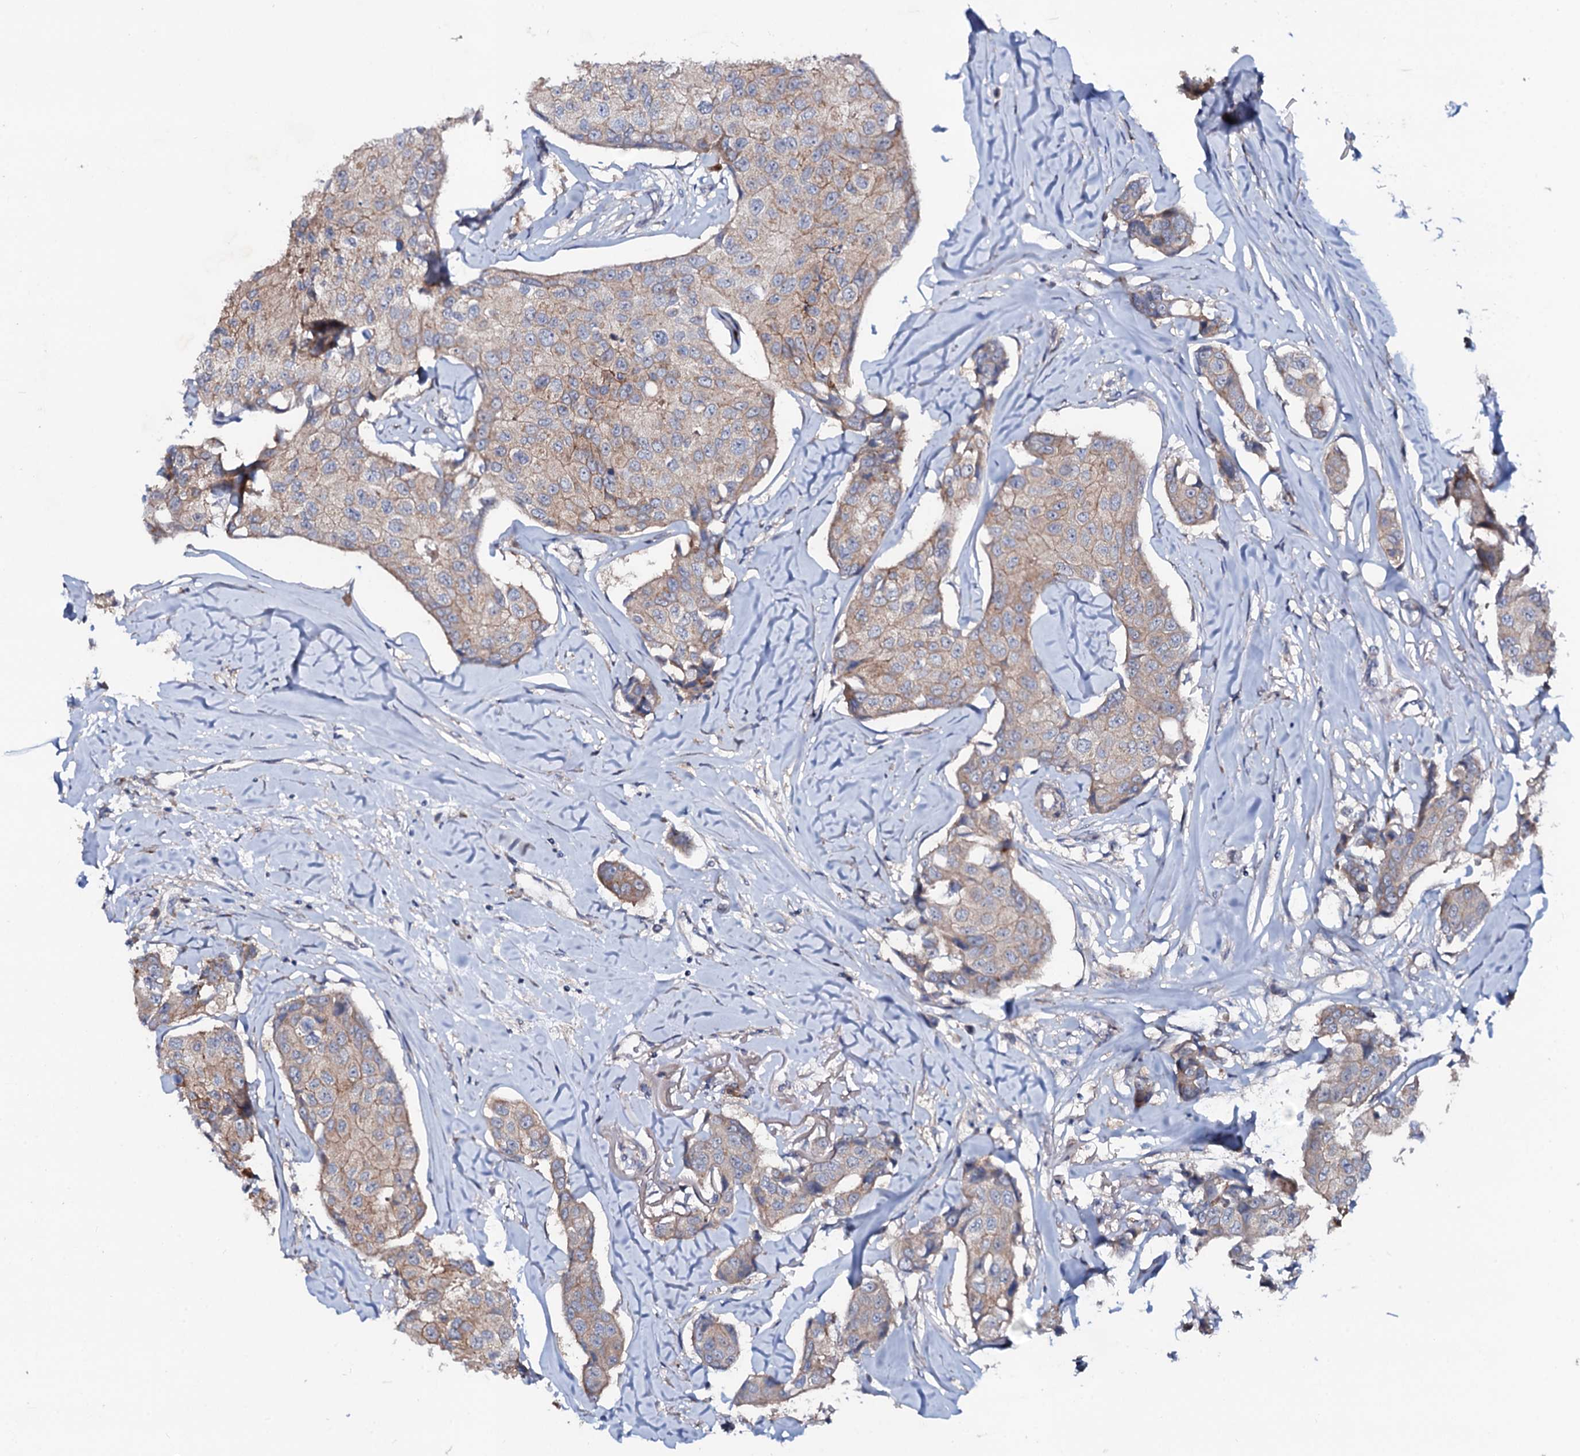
{"staining": {"intensity": "weak", "quantity": "25%-75%", "location": "cytoplasmic/membranous"}, "tissue": "breast cancer", "cell_type": "Tumor cells", "image_type": "cancer", "snomed": [{"axis": "morphology", "description": "Duct carcinoma"}, {"axis": "topography", "description": "Breast"}], "caption": "A brown stain shows weak cytoplasmic/membranous expression of a protein in breast infiltrating ductal carcinoma tumor cells.", "gene": "COG6", "patient": {"sex": "female", "age": 80}}